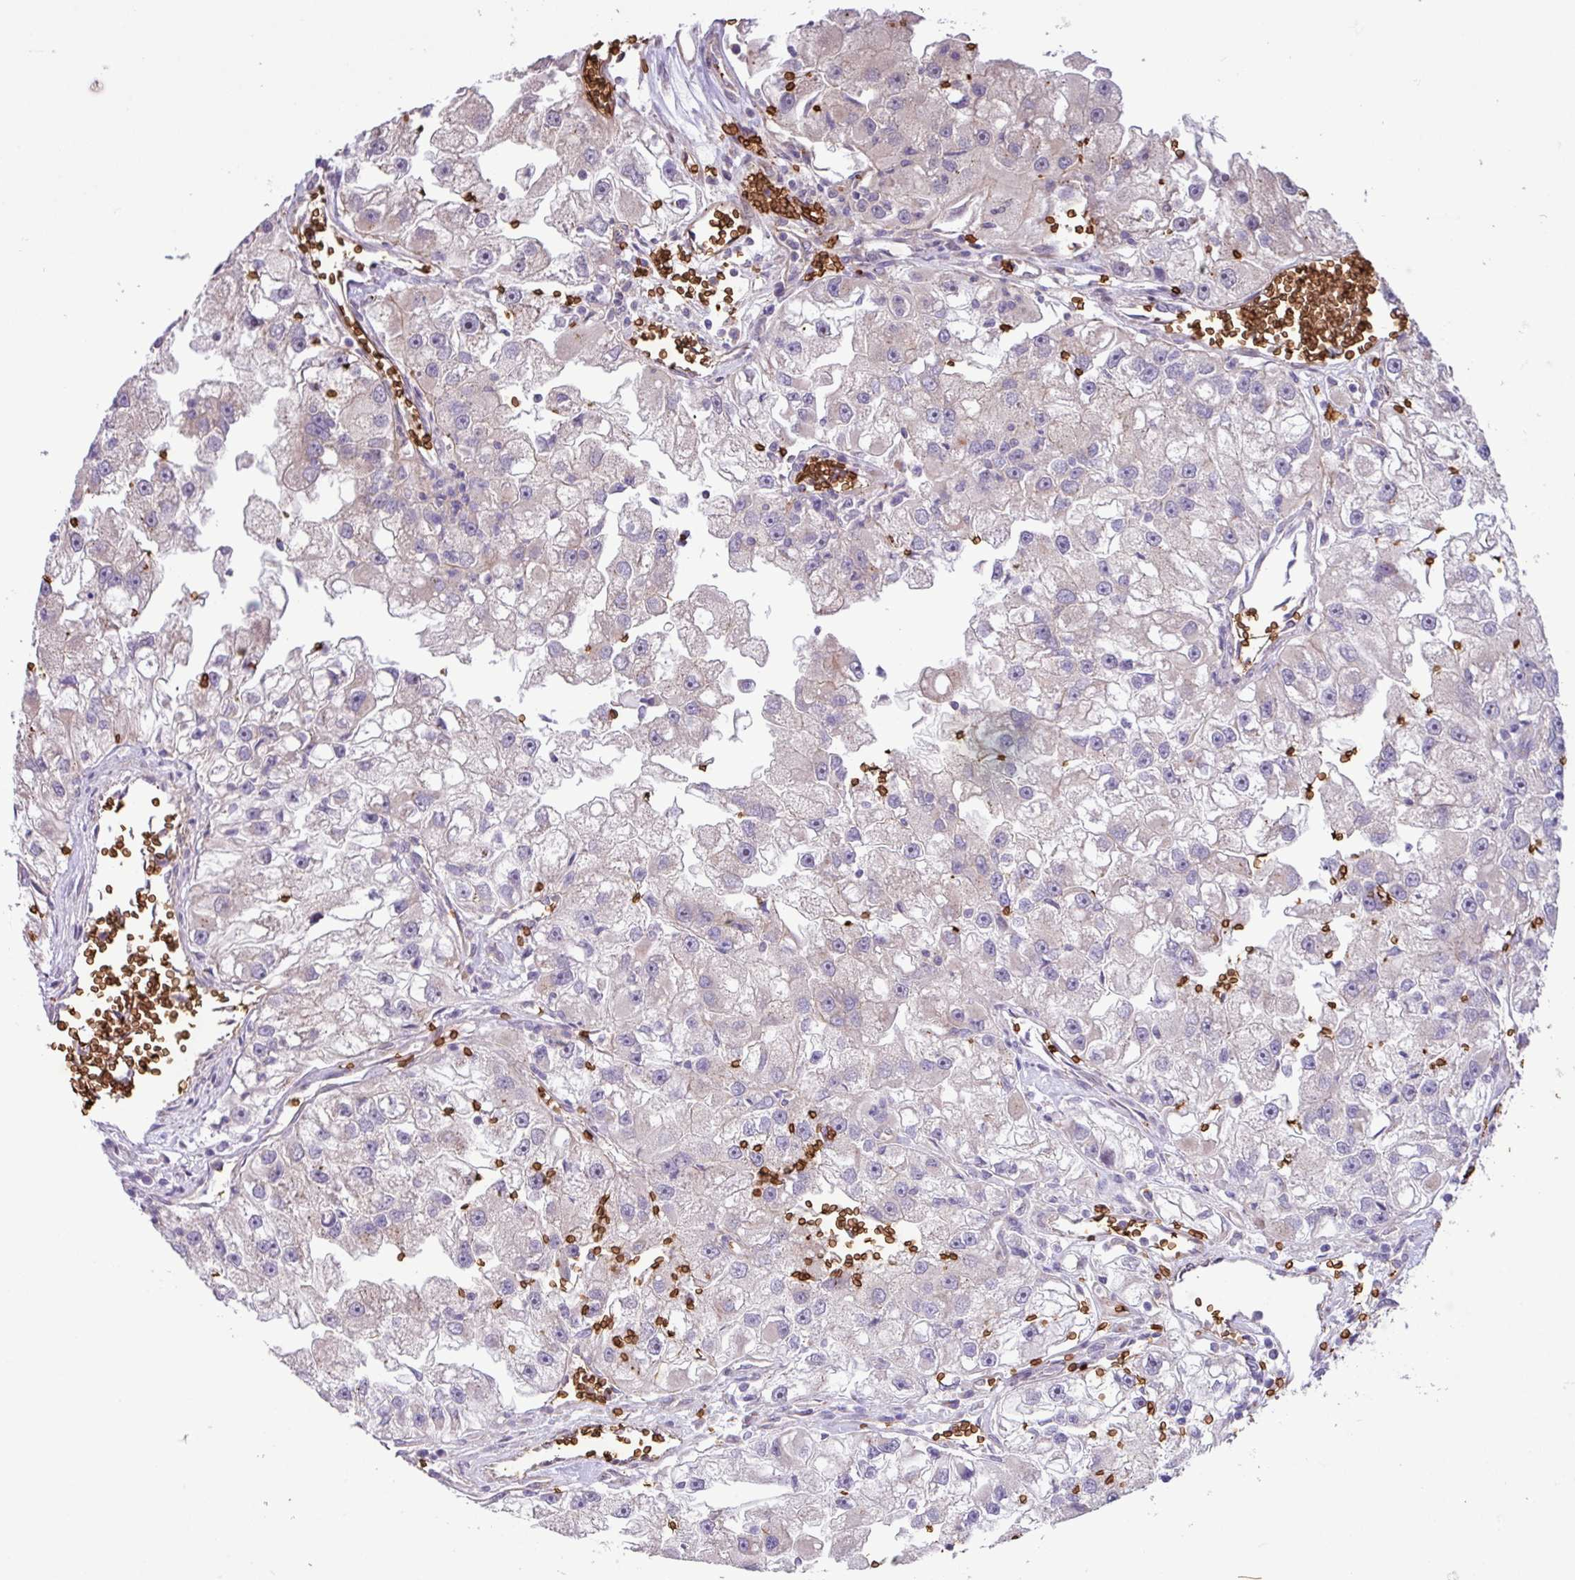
{"staining": {"intensity": "negative", "quantity": "none", "location": "none"}, "tissue": "renal cancer", "cell_type": "Tumor cells", "image_type": "cancer", "snomed": [{"axis": "morphology", "description": "Adenocarcinoma, NOS"}, {"axis": "topography", "description": "Kidney"}], "caption": "Human renal cancer (adenocarcinoma) stained for a protein using immunohistochemistry reveals no positivity in tumor cells.", "gene": "RAD21L1", "patient": {"sex": "male", "age": 63}}